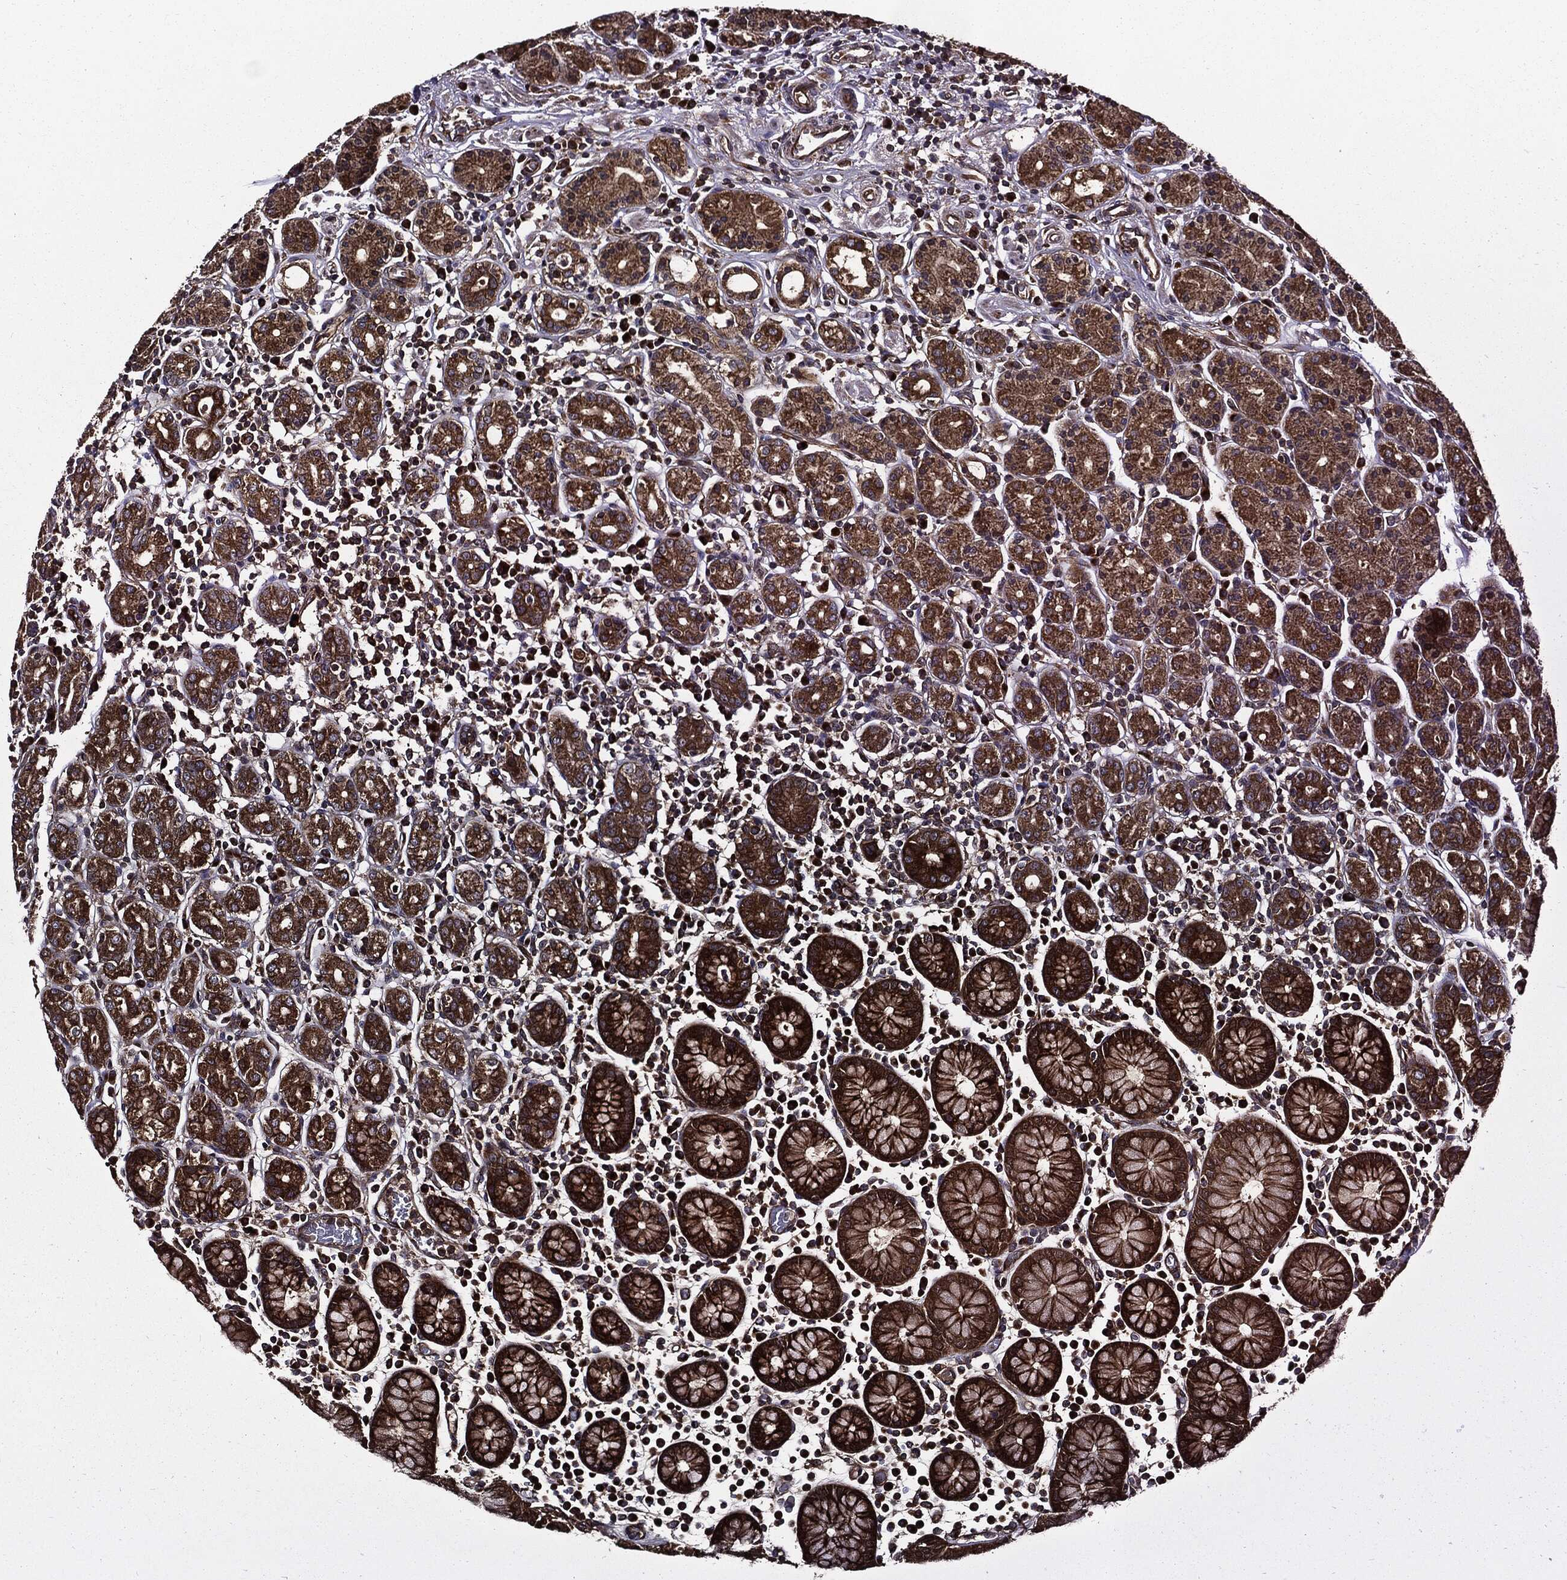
{"staining": {"intensity": "strong", "quantity": "25%-75%", "location": "cytoplasmic/membranous"}, "tissue": "stomach", "cell_type": "Glandular cells", "image_type": "normal", "snomed": [{"axis": "morphology", "description": "Normal tissue, NOS"}, {"axis": "topography", "description": "Stomach, upper"}, {"axis": "topography", "description": "Stomach"}], "caption": "Protein expression analysis of normal stomach reveals strong cytoplasmic/membranous expression in about 25%-75% of glandular cells. (brown staining indicates protein expression, while blue staining denotes nuclei).", "gene": "HTT", "patient": {"sex": "male", "age": 62}}